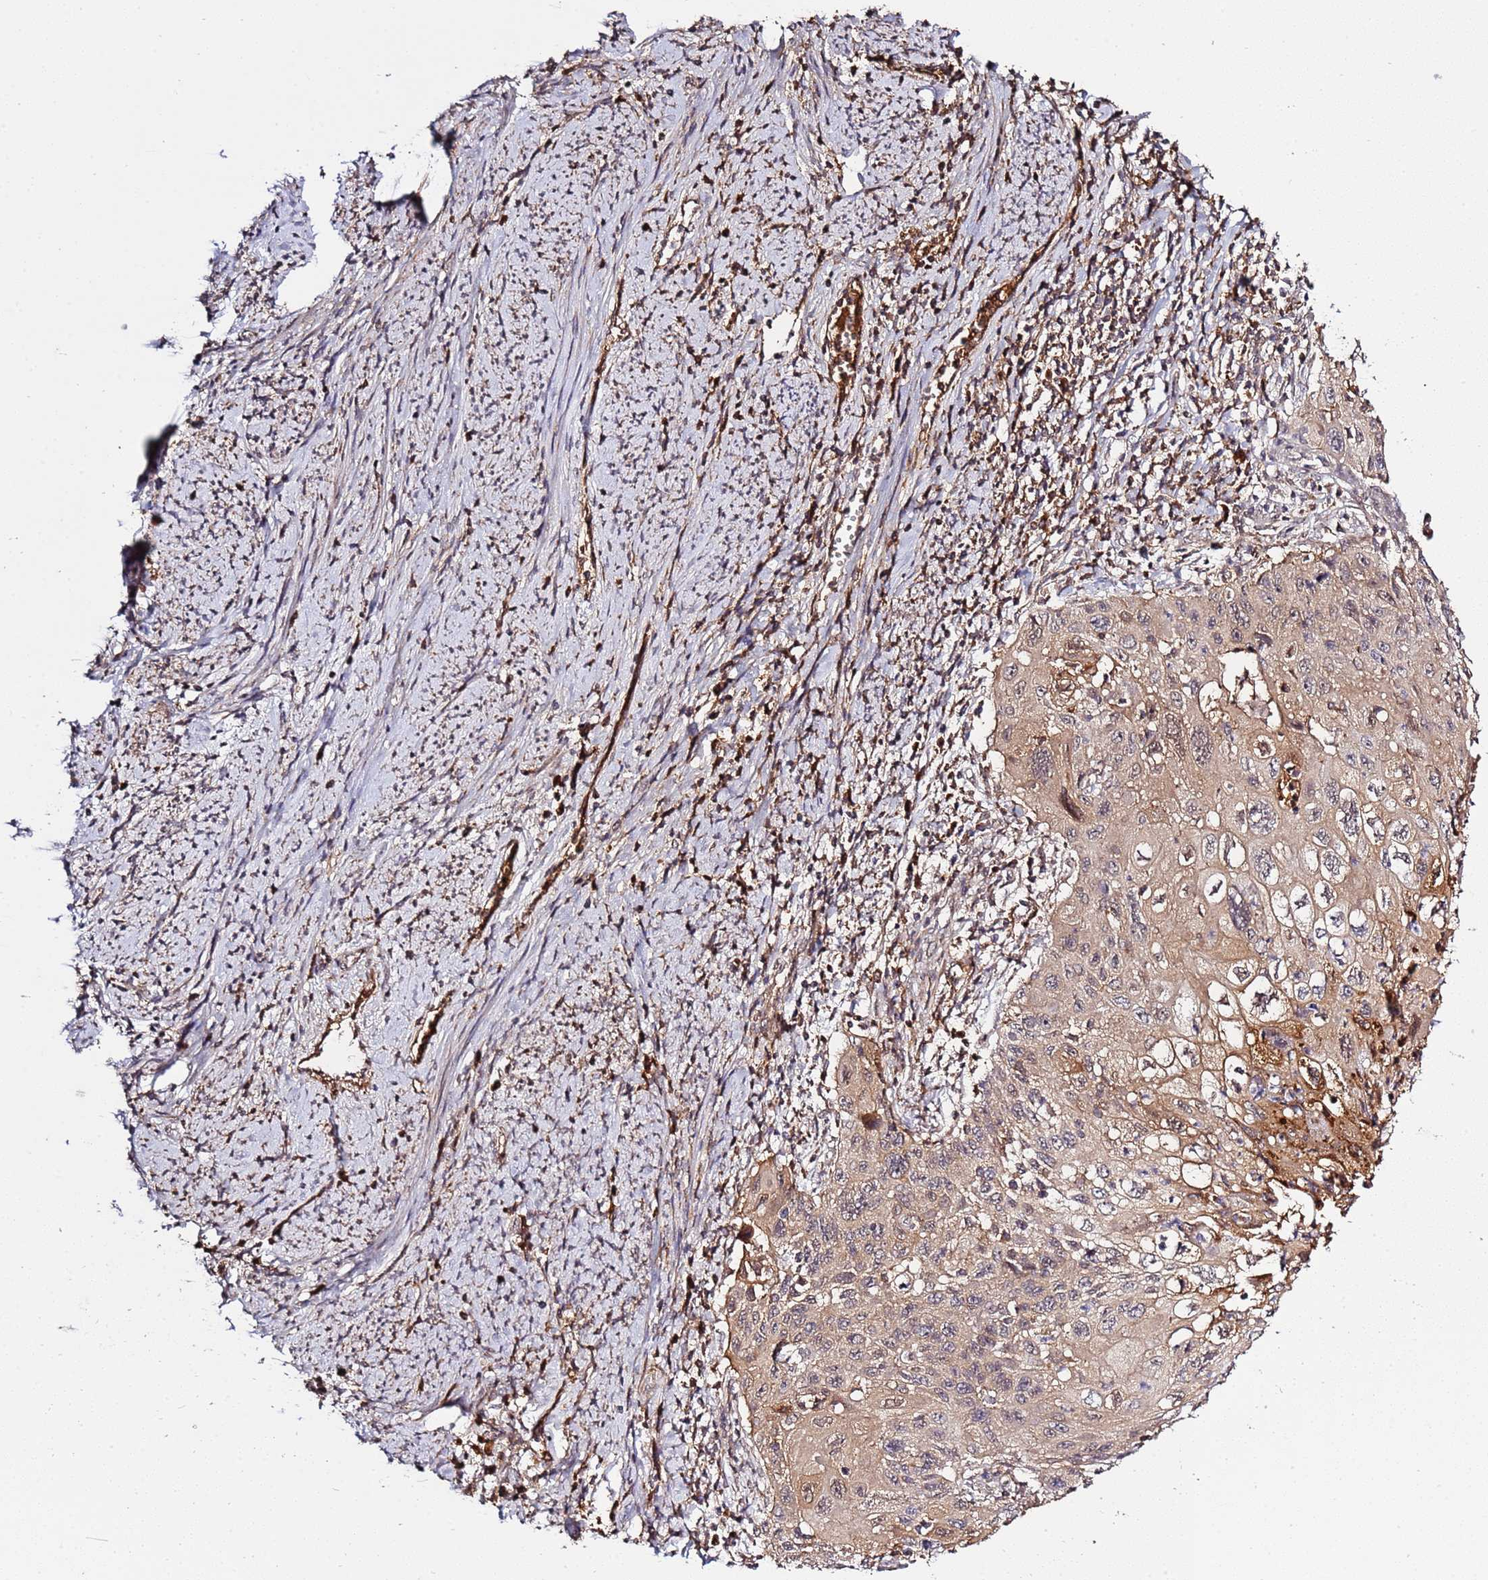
{"staining": {"intensity": "moderate", "quantity": ">75%", "location": "cytoplasmic/membranous,nuclear"}, "tissue": "cervical cancer", "cell_type": "Tumor cells", "image_type": "cancer", "snomed": [{"axis": "morphology", "description": "Squamous cell carcinoma, NOS"}, {"axis": "topography", "description": "Cervix"}], "caption": "Tumor cells reveal medium levels of moderate cytoplasmic/membranous and nuclear staining in about >75% of cells in cervical cancer.", "gene": "ZNF624", "patient": {"sex": "female", "age": 70}}